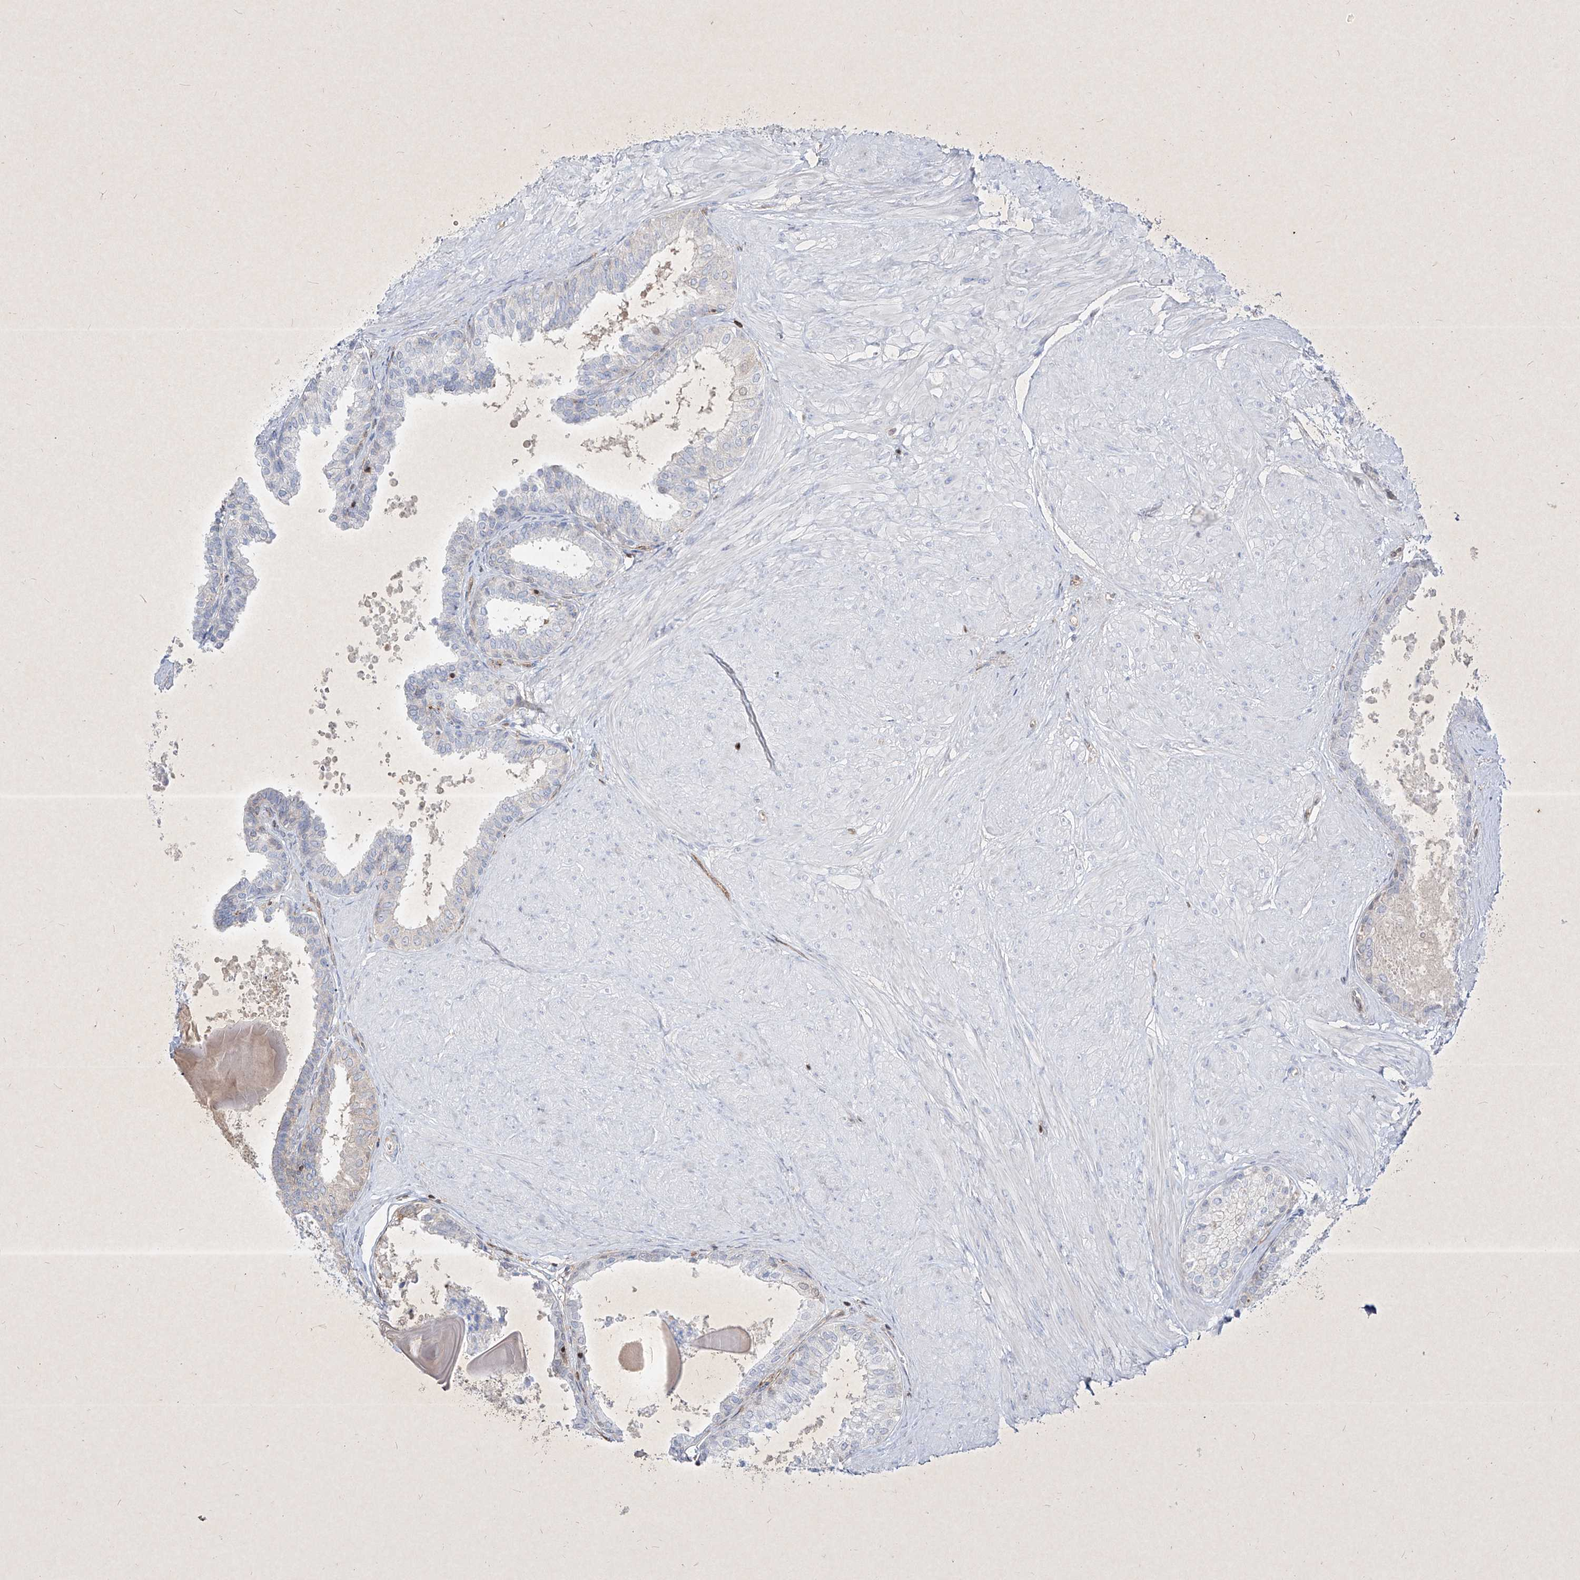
{"staining": {"intensity": "weak", "quantity": "<25%", "location": "cytoplasmic/membranous"}, "tissue": "prostate", "cell_type": "Glandular cells", "image_type": "normal", "snomed": [{"axis": "morphology", "description": "Normal tissue, NOS"}, {"axis": "topography", "description": "Prostate"}], "caption": "High power microscopy histopathology image of an immunohistochemistry micrograph of normal prostate, revealing no significant staining in glandular cells.", "gene": "PSMB10", "patient": {"sex": "male", "age": 48}}